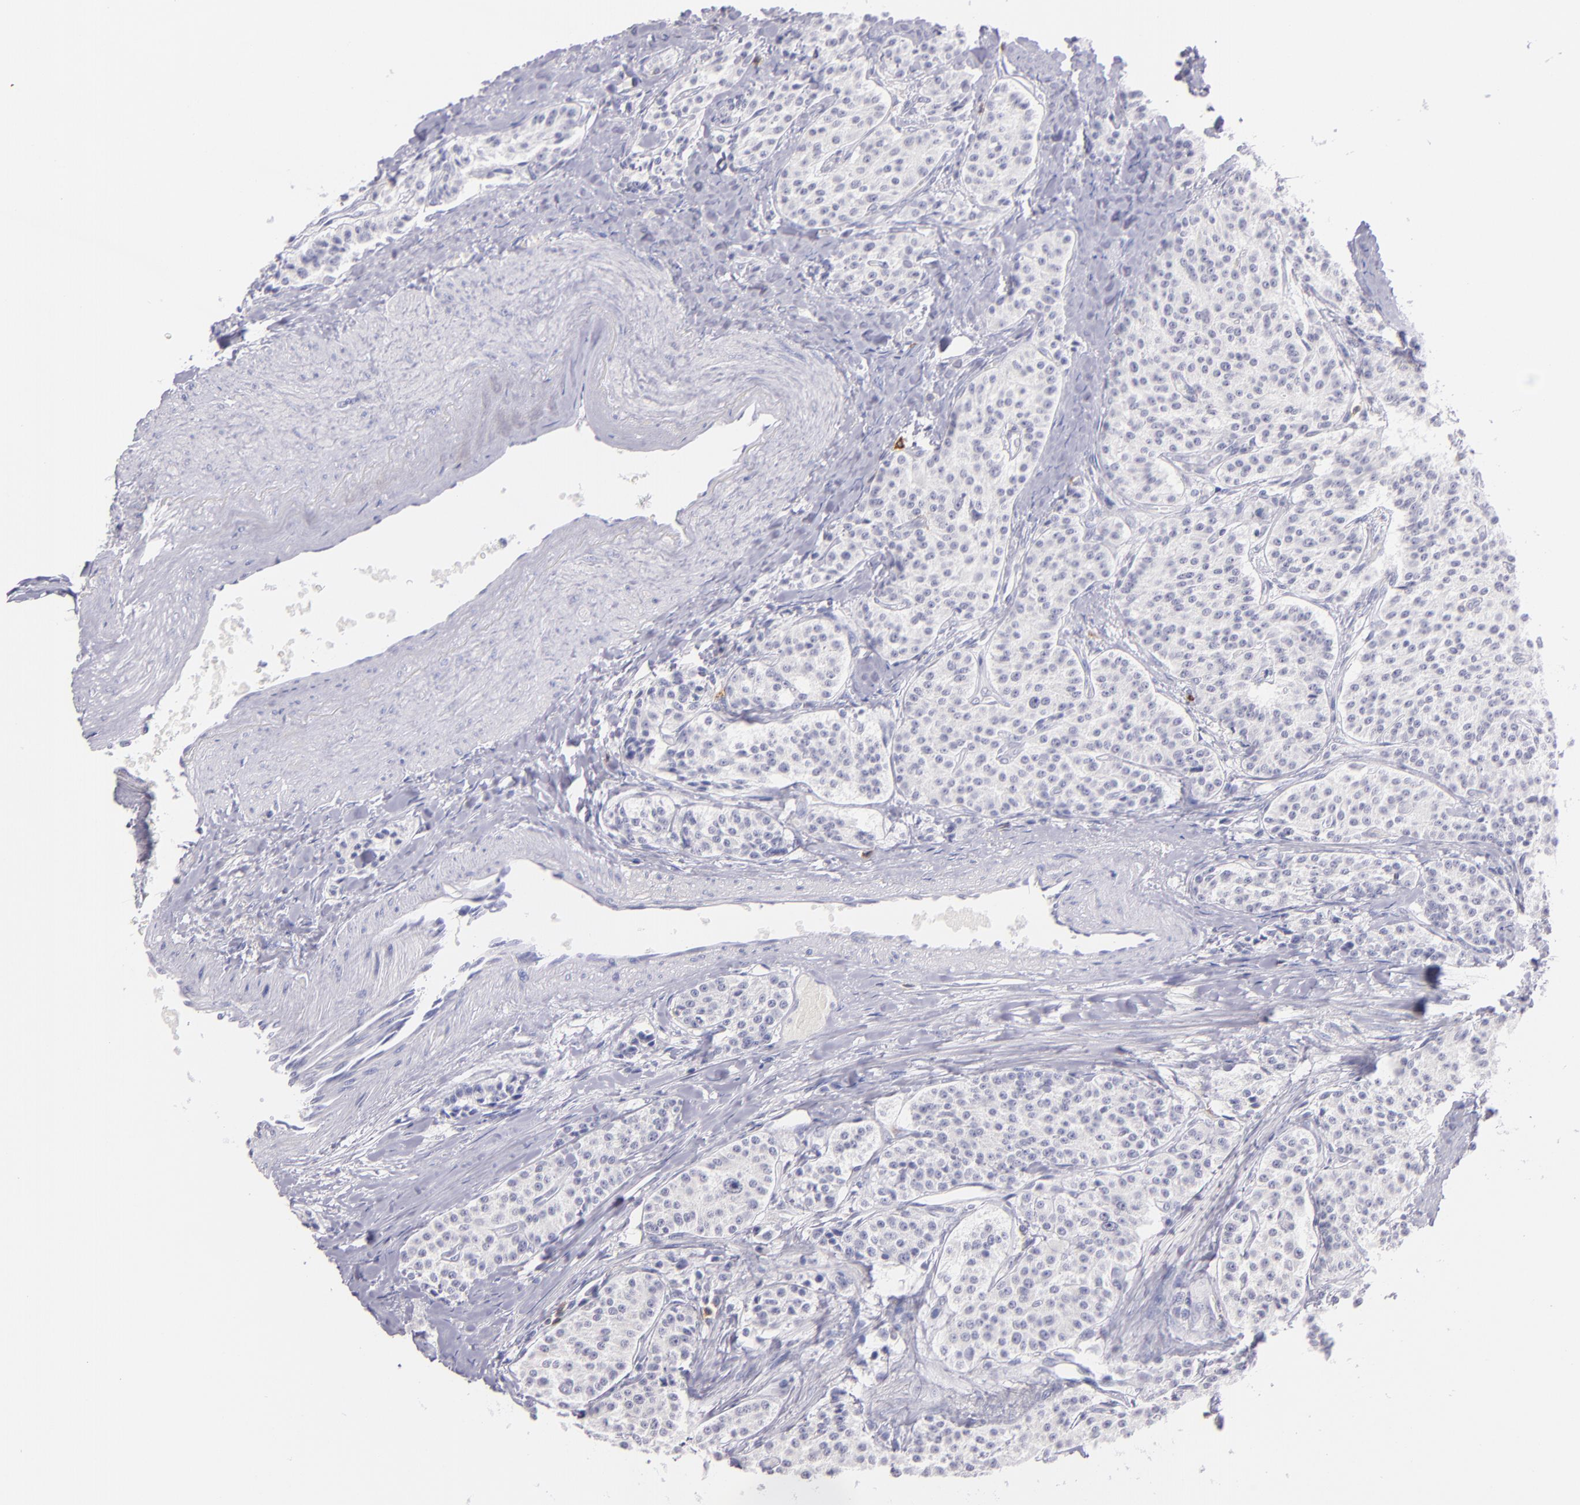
{"staining": {"intensity": "negative", "quantity": "none", "location": "none"}, "tissue": "carcinoid", "cell_type": "Tumor cells", "image_type": "cancer", "snomed": [{"axis": "morphology", "description": "Carcinoid, malignant, NOS"}, {"axis": "topography", "description": "Stomach"}], "caption": "Histopathology image shows no protein positivity in tumor cells of carcinoid (malignant) tissue. (DAB immunohistochemistry (IHC), high magnification).", "gene": "IL2RA", "patient": {"sex": "female", "age": 76}}